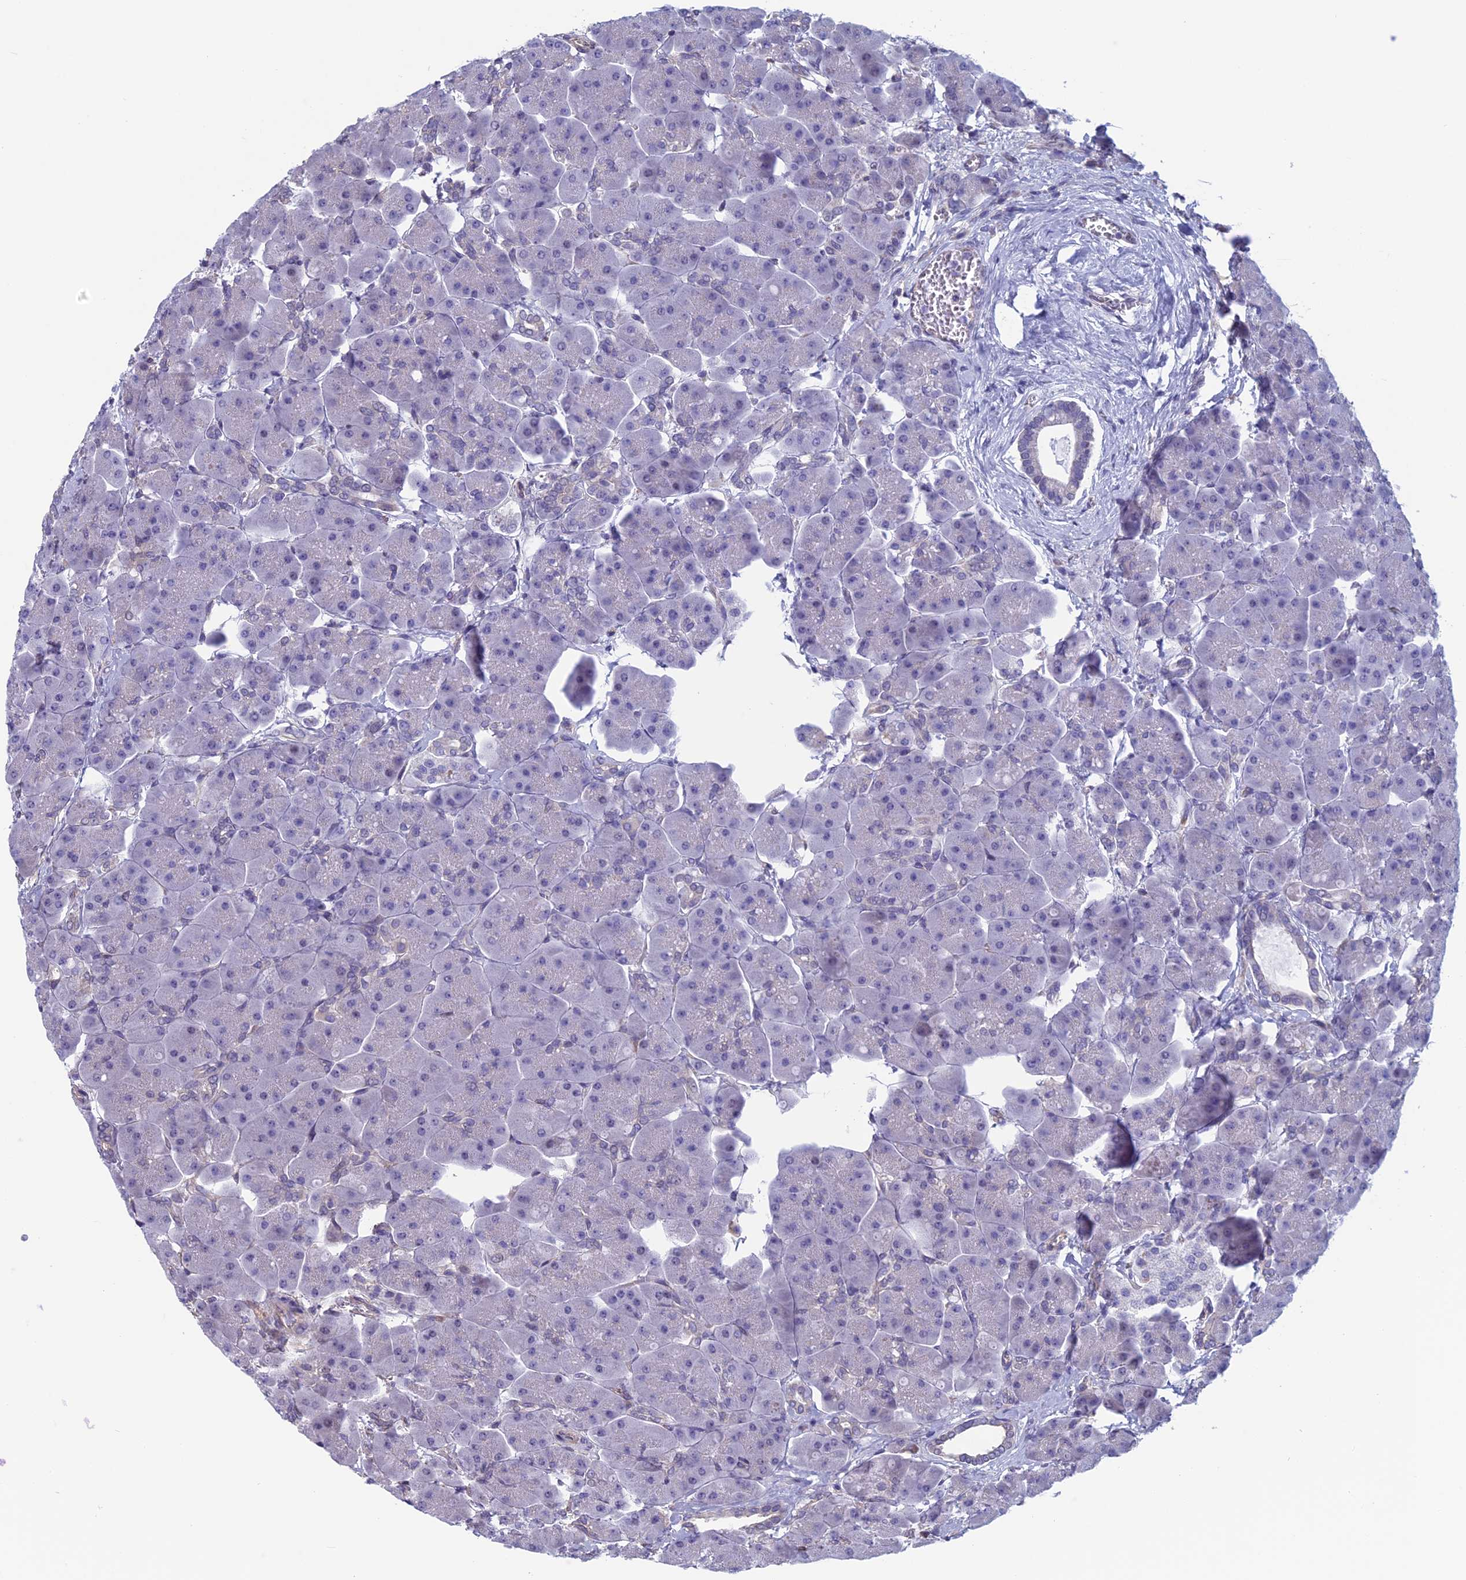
{"staining": {"intensity": "negative", "quantity": "none", "location": "none"}, "tissue": "pancreas", "cell_type": "Exocrine glandular cells", "image_type": "normal", "snomed": [{"axis": "morphology", "description": "Normal tissue, NOS"}, {"axis": "topography", "description": "Pancreas"}], "caption": "Immunohistochemistry histopathology image of unremarkable pancreas stained for a protein (brown), which demonstrates no positivity in exocrine glandular cells.", "gene": "SLC1A6", "patient": {"sex": "male", "age": 66}}